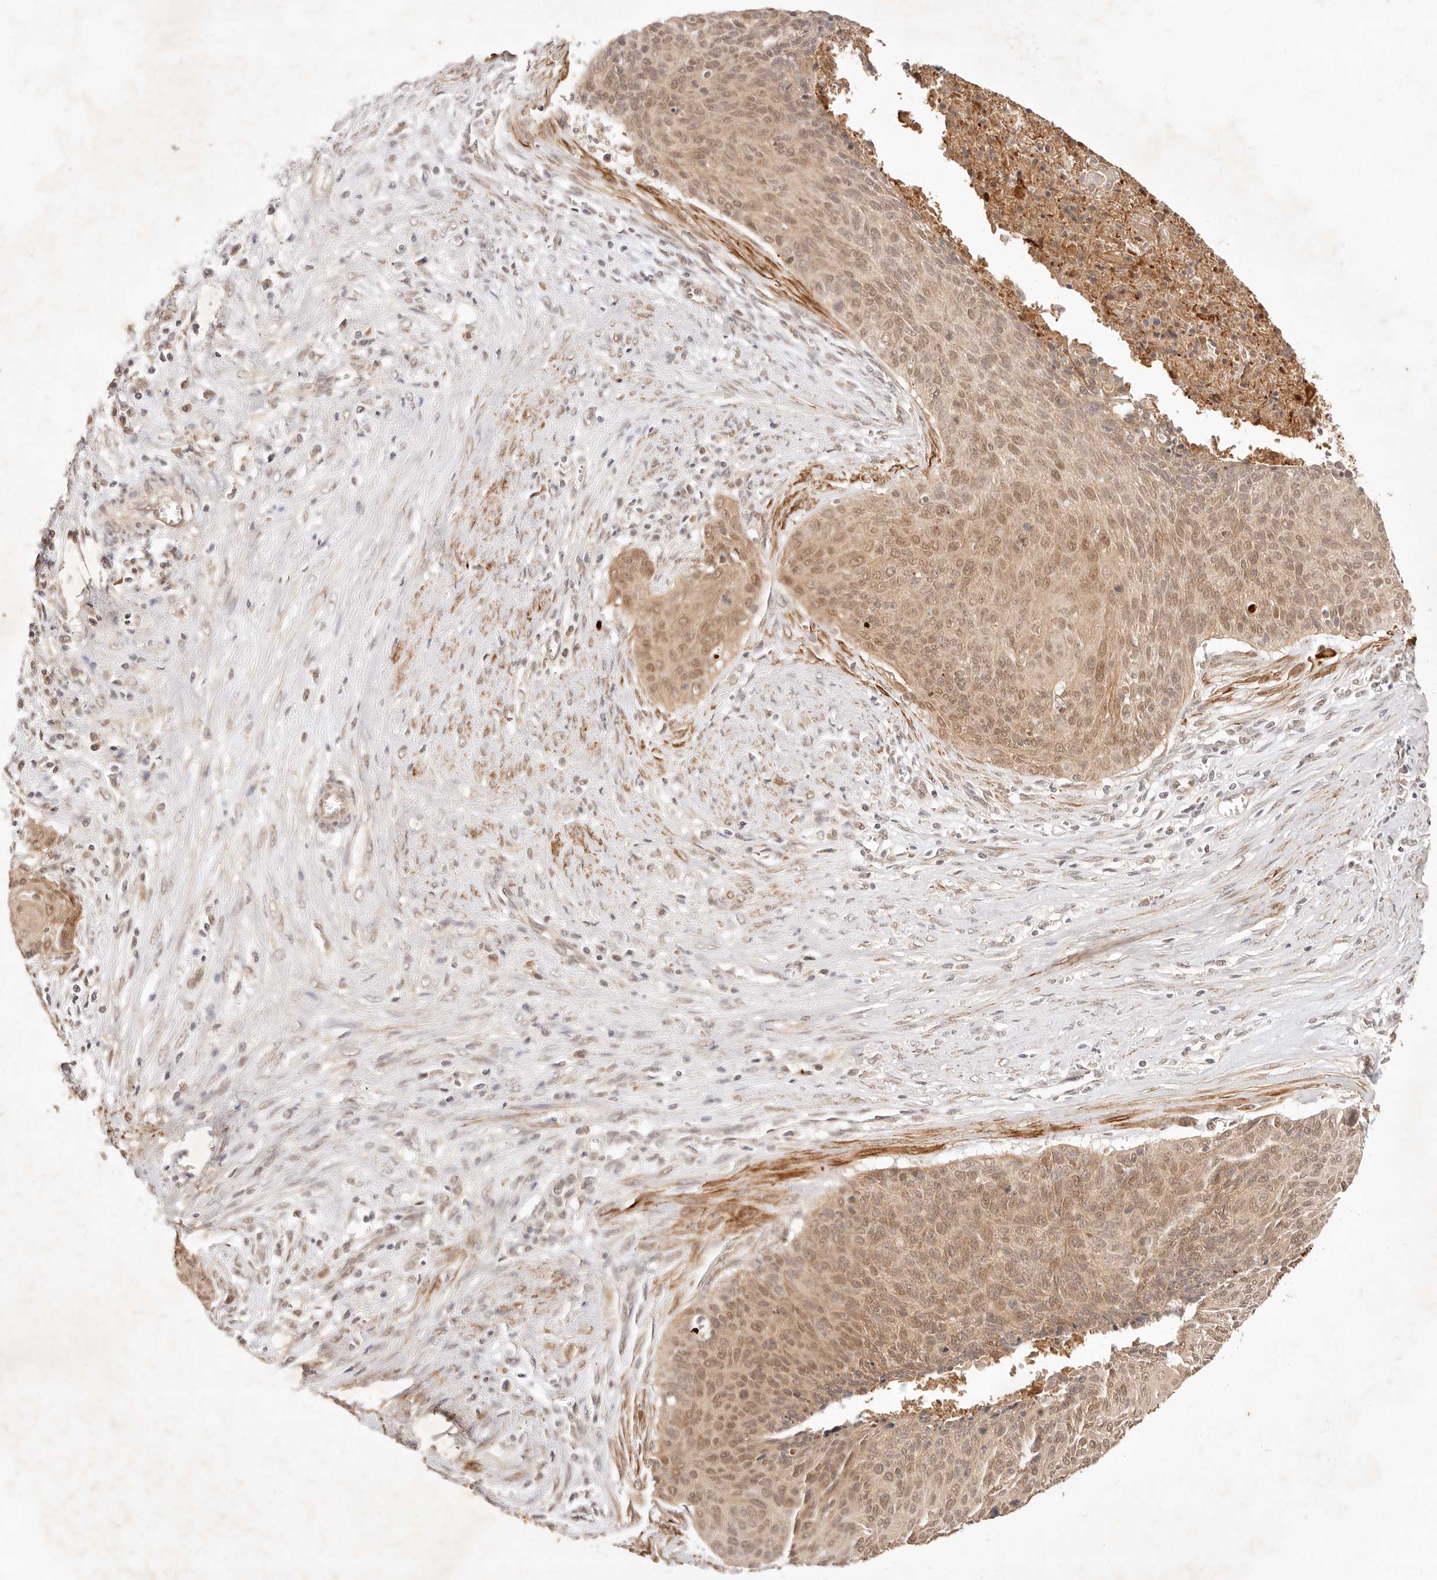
{"staining": {"intensity": "moderate", "quantity": ">75%", "location": "cytoplasmic/membranous,nuclear"}, "tissue": "cervical cancer", "cell_type": "Tumor cells", "image_type": "cancer", "snomed": [{"axis": "morphology", "description": "Squamous cell carcinoma, NOS"}, {"axis": "topography", "description": "Cervix"}], "caption": "Human cervical cancer (squamous cell carcinoma) stained for a protein (brown) demonstrates moderate cytoplasmic/membranous and nuclear positive expression in about >75% of tumor cells.", "gene": "TRIM11", "patient": {"sex": "female", "age": 55}}